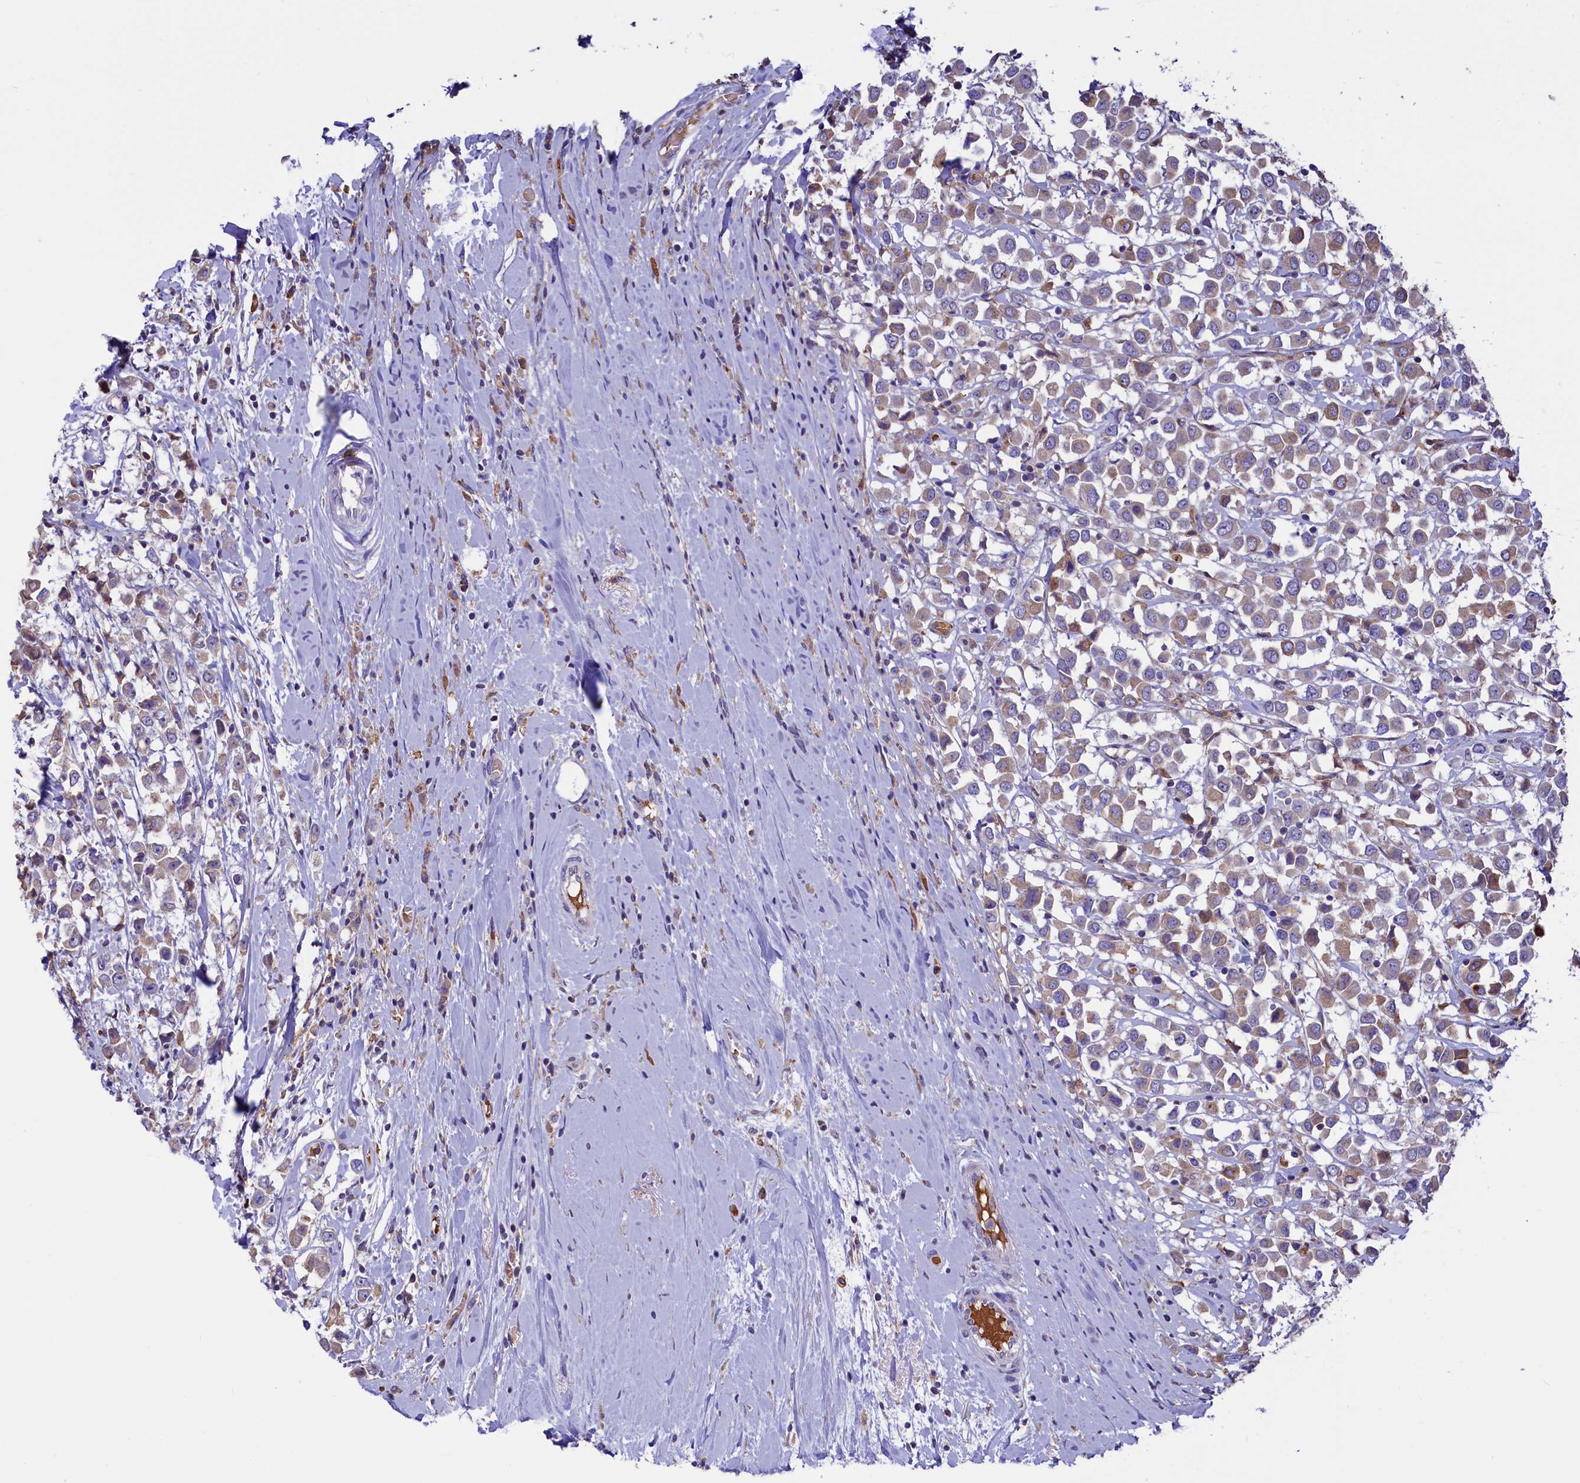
{"staining": {"intensity": "weak", "quantity": "25%-75%", "location": "cytoplasmic/membranous"}, "tissue": "breast cancer", "cell_type": "Tumor cells", "image_type": "cancer", "snomed": [{"axis": "morphology", "description": "Duct carcinoma"}, {"axis": "topography", "description": "Breast"}], "caption": "Weak cytoplasmic/membranous protein expression is seen in about 25%-75% of tumor cells in breast cancer (intraductal carcinoma). (DAB IHC with brightfield microscopy, high magnification).", "gene": "HPS6", "patient": {"sex": "female", "age": 61}}